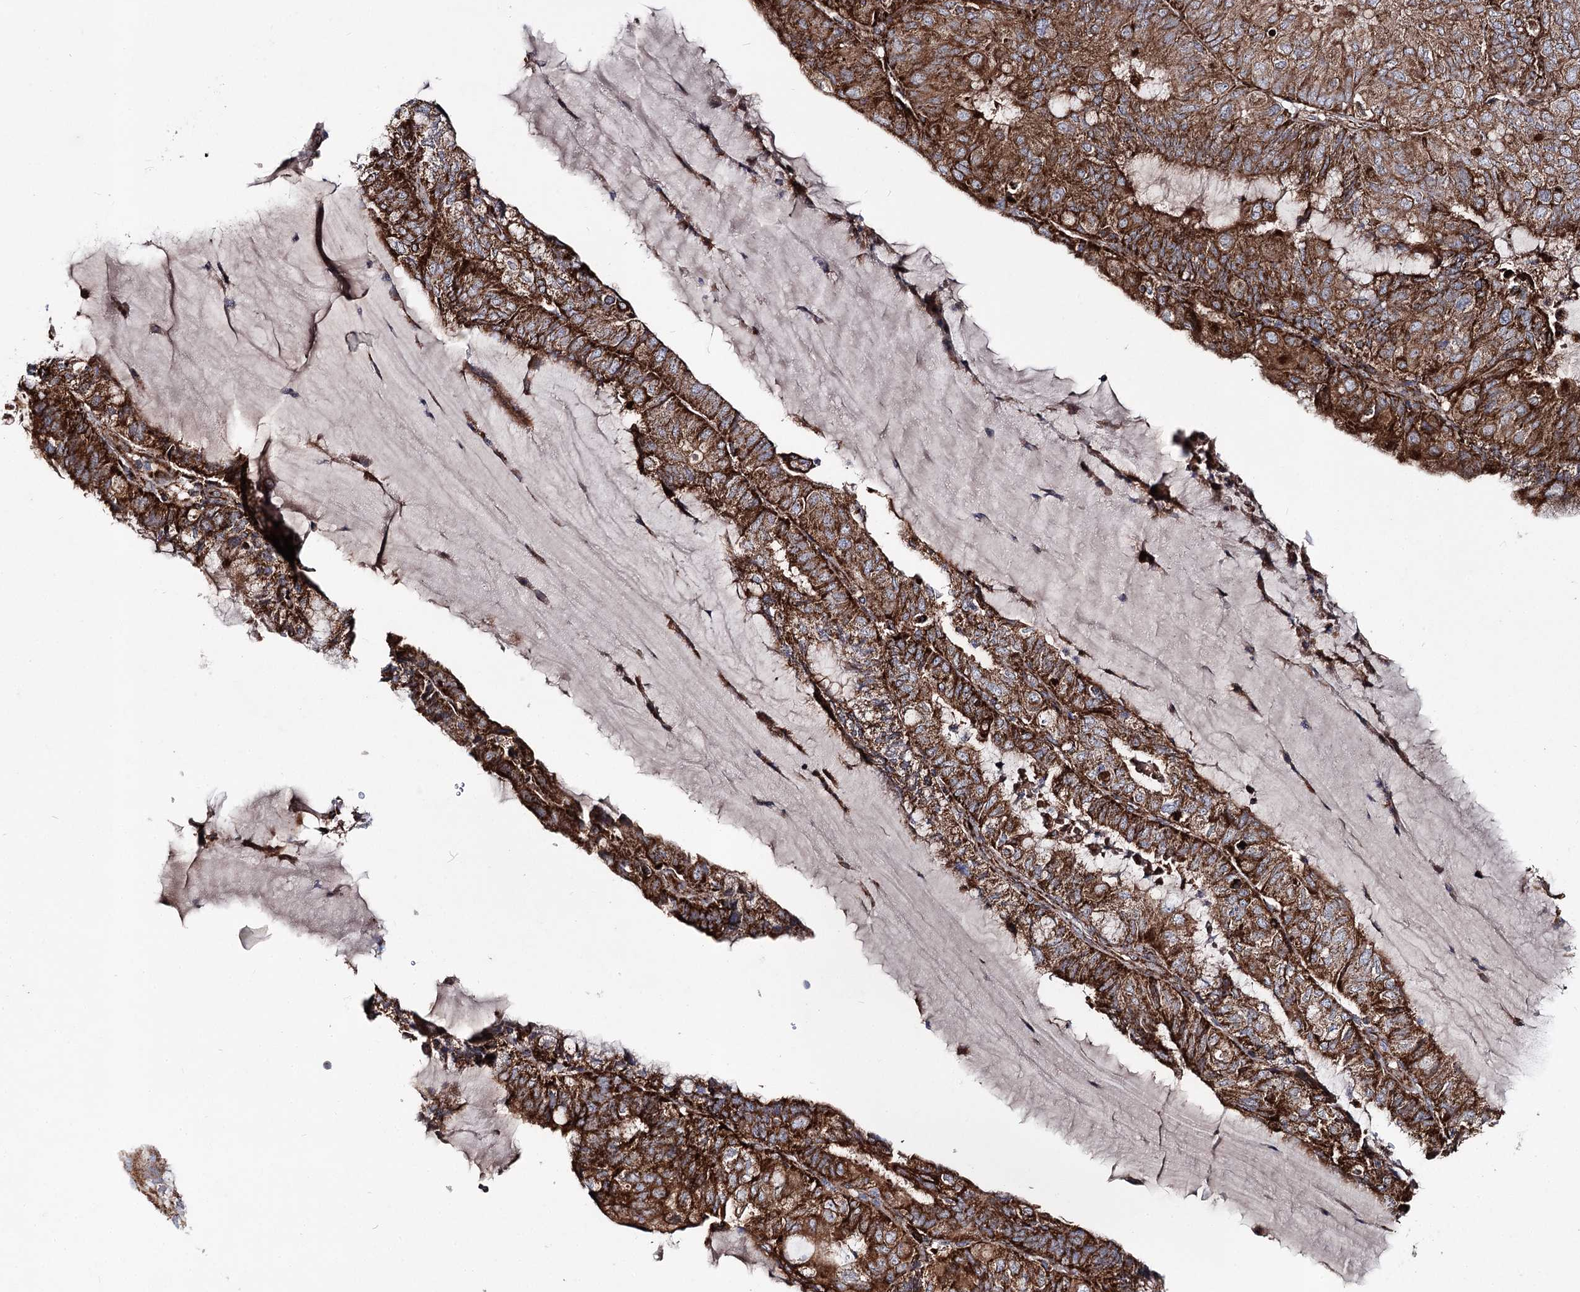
{"staining": {"intensity": "strong", "quantity": ">75%", "location": "cytoplasmic/membranous"}, "tissue": "endometrial cancer", "cell_type": "Tumor cells", "image_type": "cancer", "snomed": [{"axis": "morphology", "description": "Adenocarcinoma, NOS"}, {"axis": "topography", "description": "Endometrium"}], "caption": "Adenocarcinoma (endometrial) stained for a protein exhibits strong cytoplasmic/membranous positivity in tumor cells.", "gene": "MSANTD2", "patient": {"sex": "female", "age": 81}}